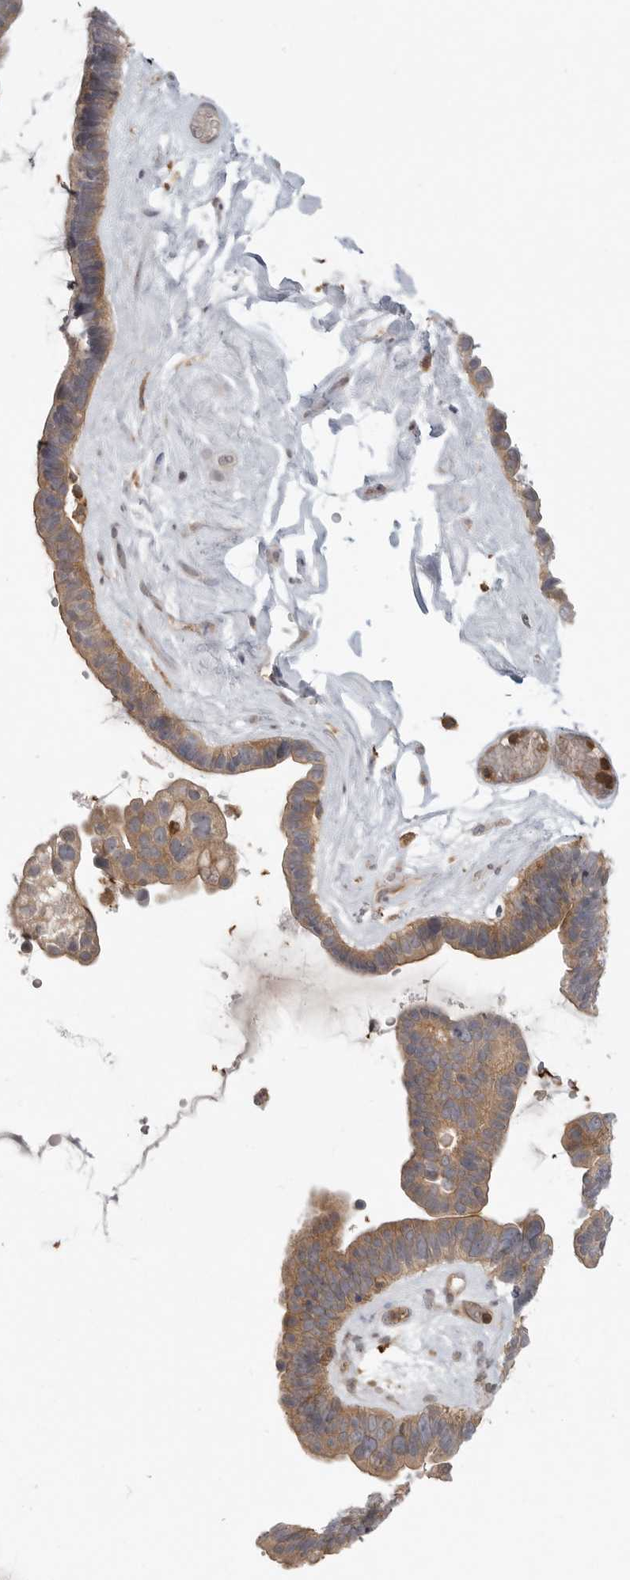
{"staining": {"intensity": "moderate", "quantity": "25%-75%", "location": "cytoplasmic/membranous"}, "tissue": "ovarian cancer", "cell_type": "Tumor cells", "image_type": "cancer", "snomed": [{"axis": "morphology", "description": "Cystadenocarcinoma, serous, NOS"}, {"axis": "topography", "description": "Ovary"}], "caption": "Serous cystadenocarcinoma (ovarian) was stained to show a protein in brown. There is medium levels of moderate cytoplasmic/membranous staining in about 25%-75% of tumor cells.", "gene": "DBNL", "patient": {"sex": "female", "age": 56}}